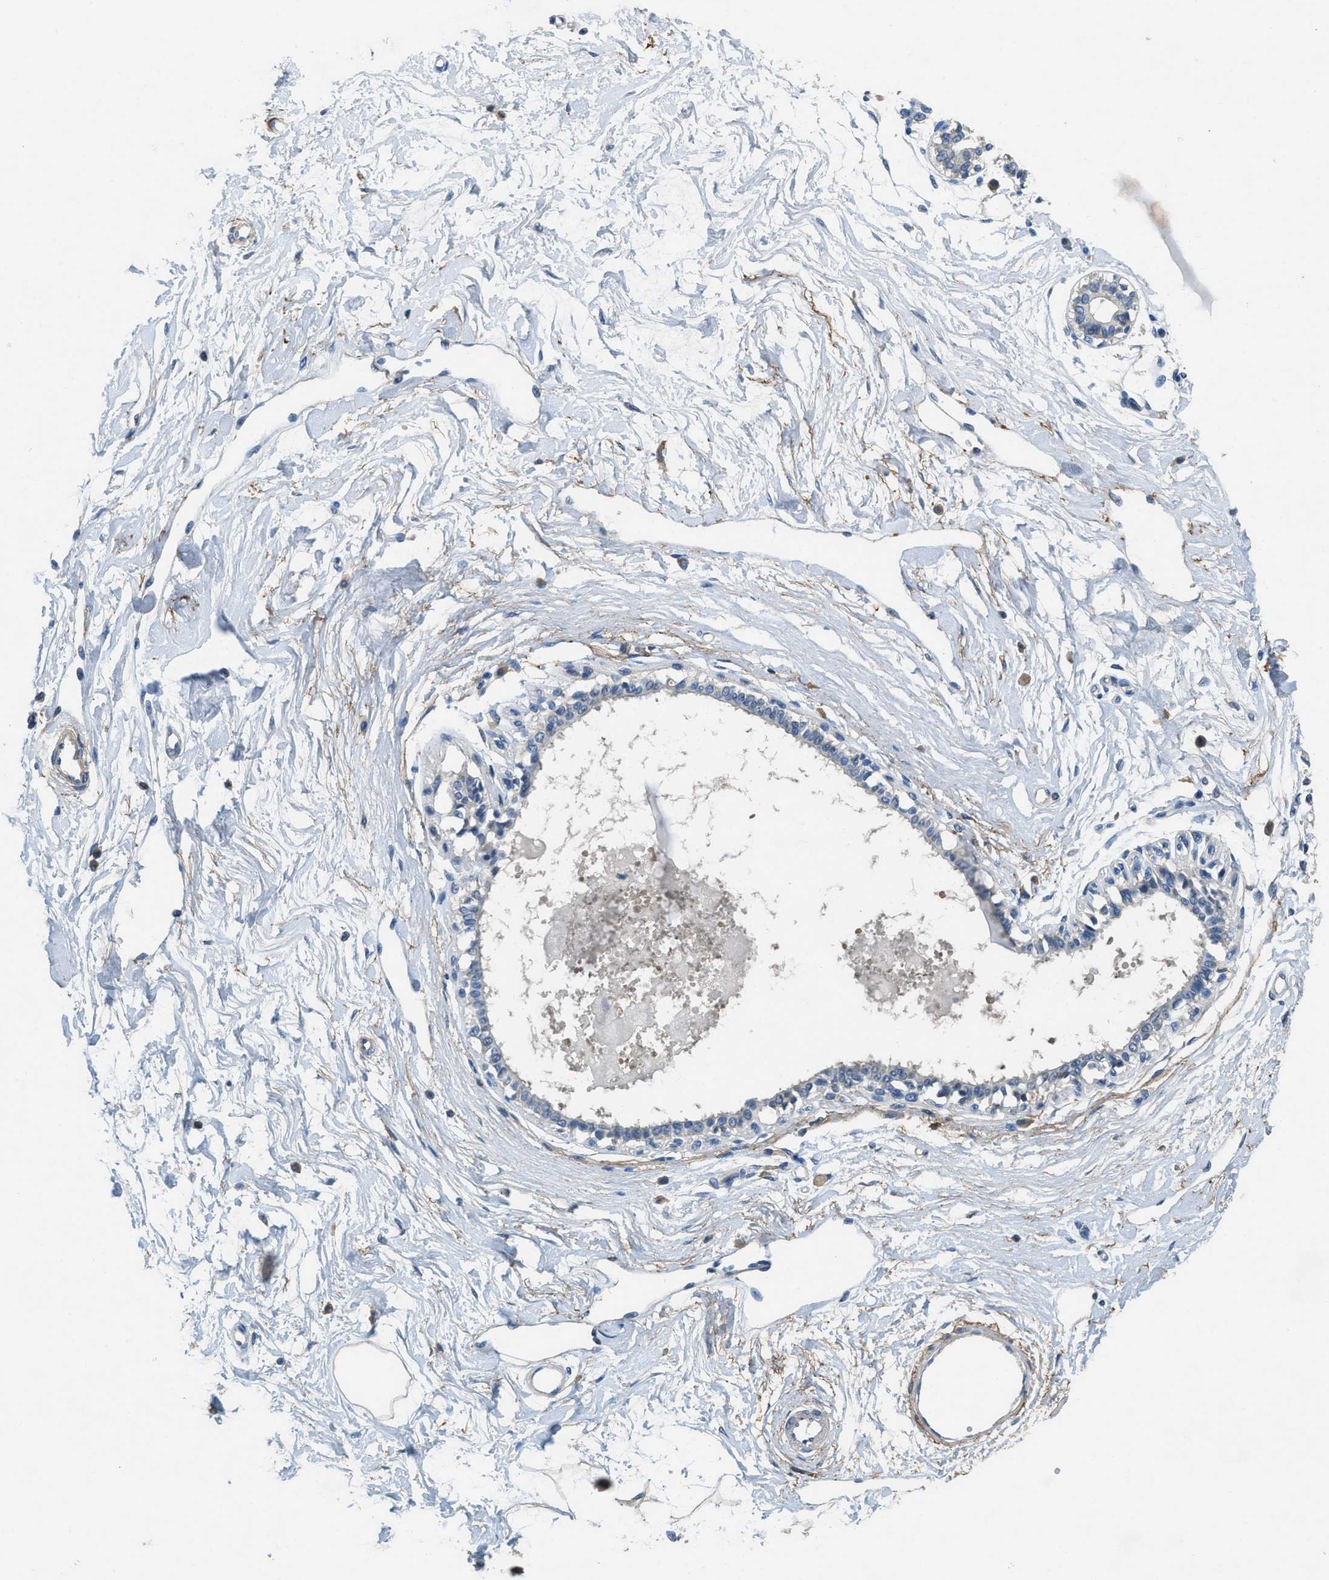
{"staining": {"intensity": "negative", "quantity": "none", "location": "none"}, "tissue": "breast", "cell_type": "Adipocytes", "image_type": "normal", "snomed": [{"axis": "morphology", "description": "Normal tissue, NOS"}, {"axis": "topography", "description": "Breast"}], "caption": "Adipocytes show no significant protein staining in unremarkable breast. The staining is performed using DAB brown chromogen with nuclei counter-stained in using hematoxylin.", "gene": "DGKE", "patient": {"sex": "female", "age": 45}}